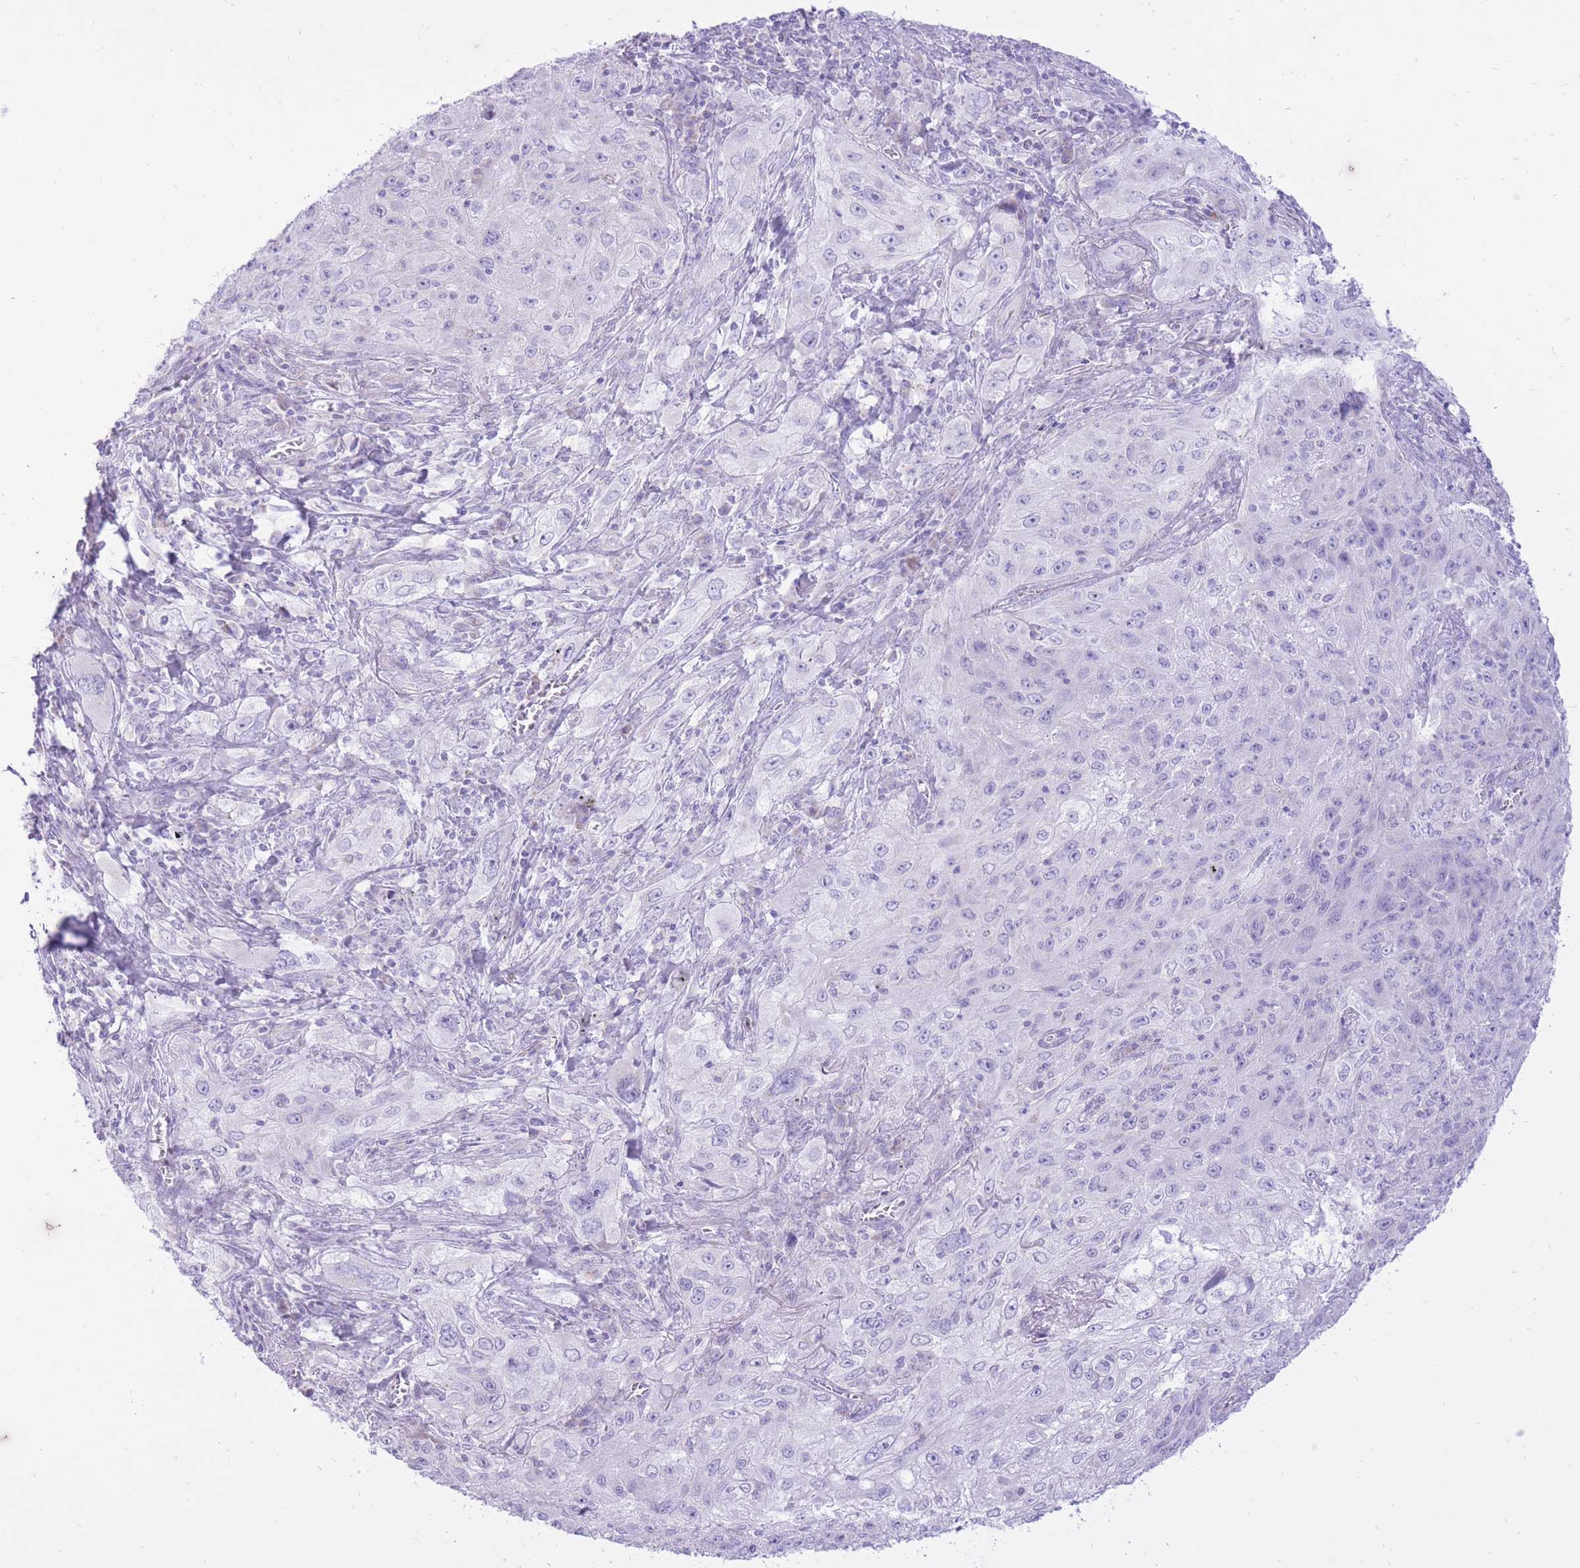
{"staining": {"intensity": "negative", "quantity": "none", "location": "none"}, "tissue": "lung cancer", "cell_type": "Tumor cells", "image_type": "cancer", "snomed": [{"axis": "morphology", "description": "Squamous cell carcinoma, NOS"}, {"axis": "topography", "description": "Lung"}], "caption": "Photomicrograph shows no significant protein staining in tumor cells of lung cancer.", "gene": "SLC4A4", "patient": {"sex": "female", "age": 69}}